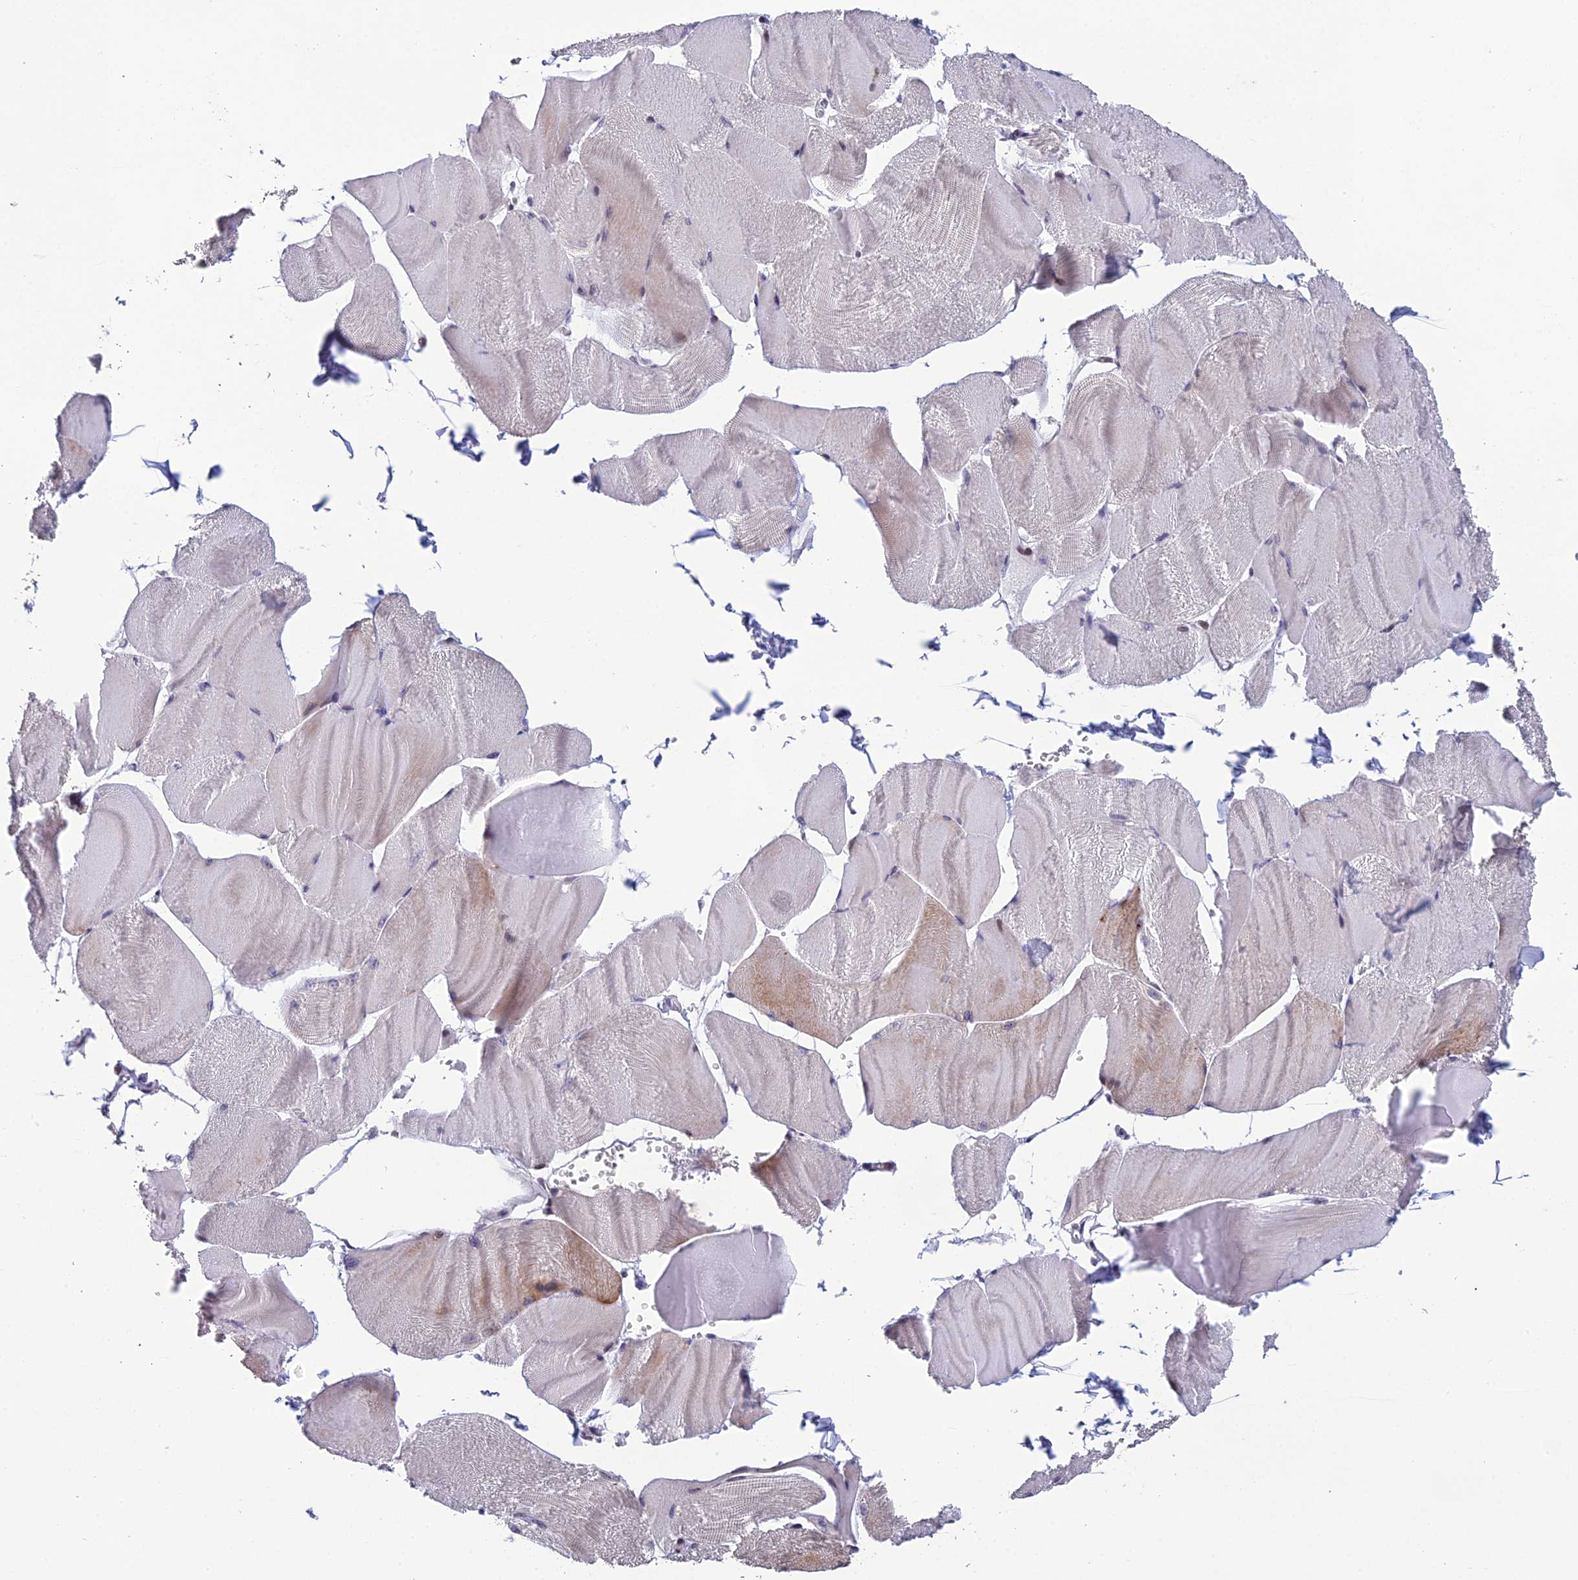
{"staining": {"intensity": "weak", "quantity": "<25%", "location": "cytoplasmic/membranous"}, "tissue": "skeletal muscle", "cell_type": "Myocytes", "image_type": "normal", "snomed": [{"axis": "morphology", "description": "Normal tissue, NOS"}, {"axis": "morphology", "description": "Basal cell carcinoma"}, {"axis": "topography", "description": "Skeletal muscle"}], "caption": "High power microscopy photomicrograph of an IHC micrograph of unremarkable skeletal muscle, revealing no significant staining in myocytes.", "gene": "TMEM134", "patient": {"sex": "female", "age": 64}}